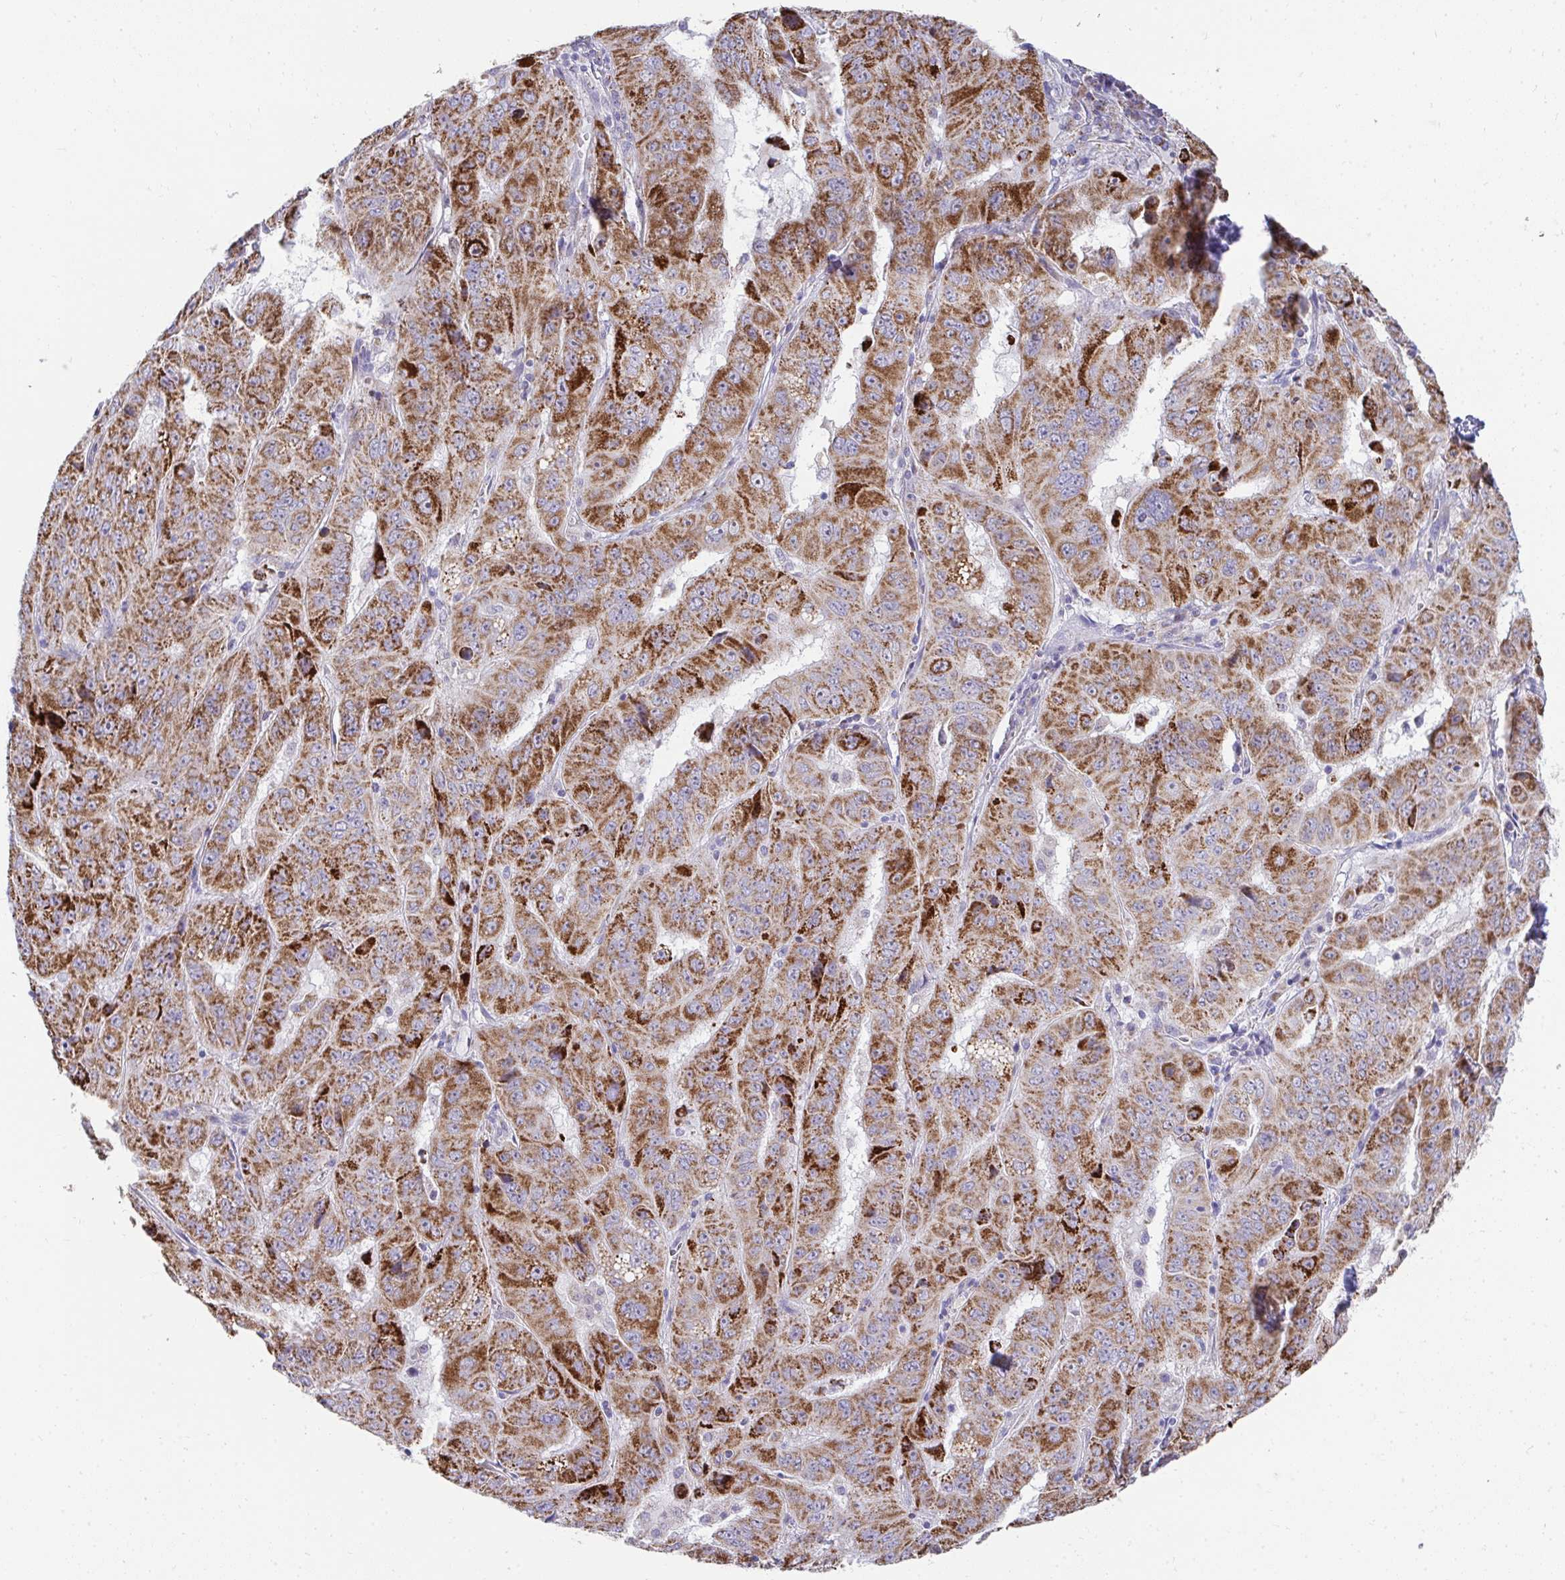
{"staining": {"intensity": "strong", "quantity": ">75%", "location": "cytoplasmic/membranous"}, "tissue": "pancreatic cancer", "cell_type": "Tumor cells", "image_type": "cancer", "snomed": [{"axis": "morphology", "description": "Adenocarcinoma, NOS"}, {"axis": "topography", "description": "Pancreas"}], "caption": "Pancreatic cancer (adenocarcinoma) stained with a protein marker exhibits strong staining in tumor cells.", "gene": "PRRG3", "patient": {"sex": "male", "age": 63}}